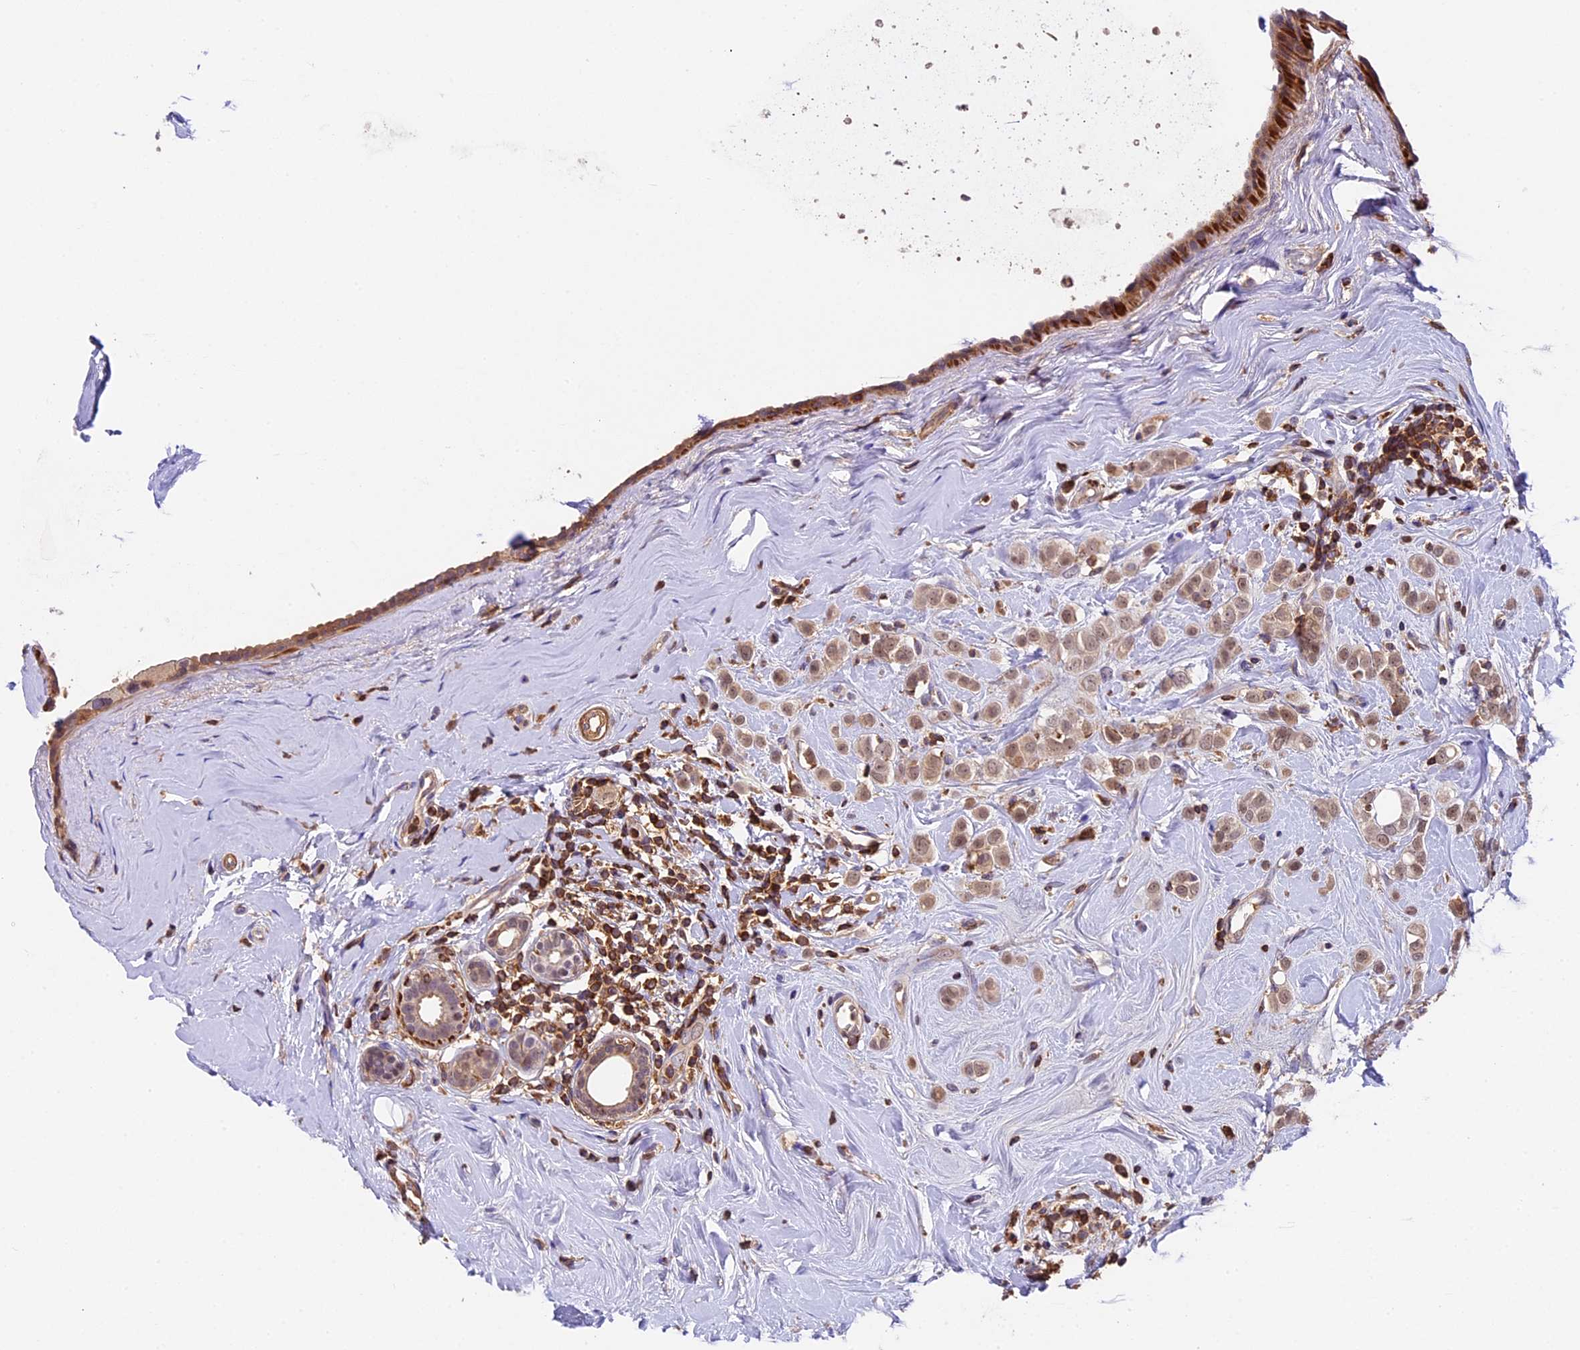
{"staining": {"intensity": "weak", "quantity": ">75%", "location": "cytoplasmic/membranous,nuclear"}, "tissue": "breast cancer", "cell_type": "Tumor cells", "image_type": "cancer", "snomed": [{"axis": "morphology", "description": "Lobular carcinoma"}, {"axis": "topography", "description": "Breast"}], "caption": "Protein analysis of breast cancer (lobular carcinoma) tissue exhibits weak cytoplasmic/membranous and nuclear staining in approximately >75% of tumor cells.", "gene": "TBC1D1", "patient": {"sex": "female", "age": 47}}